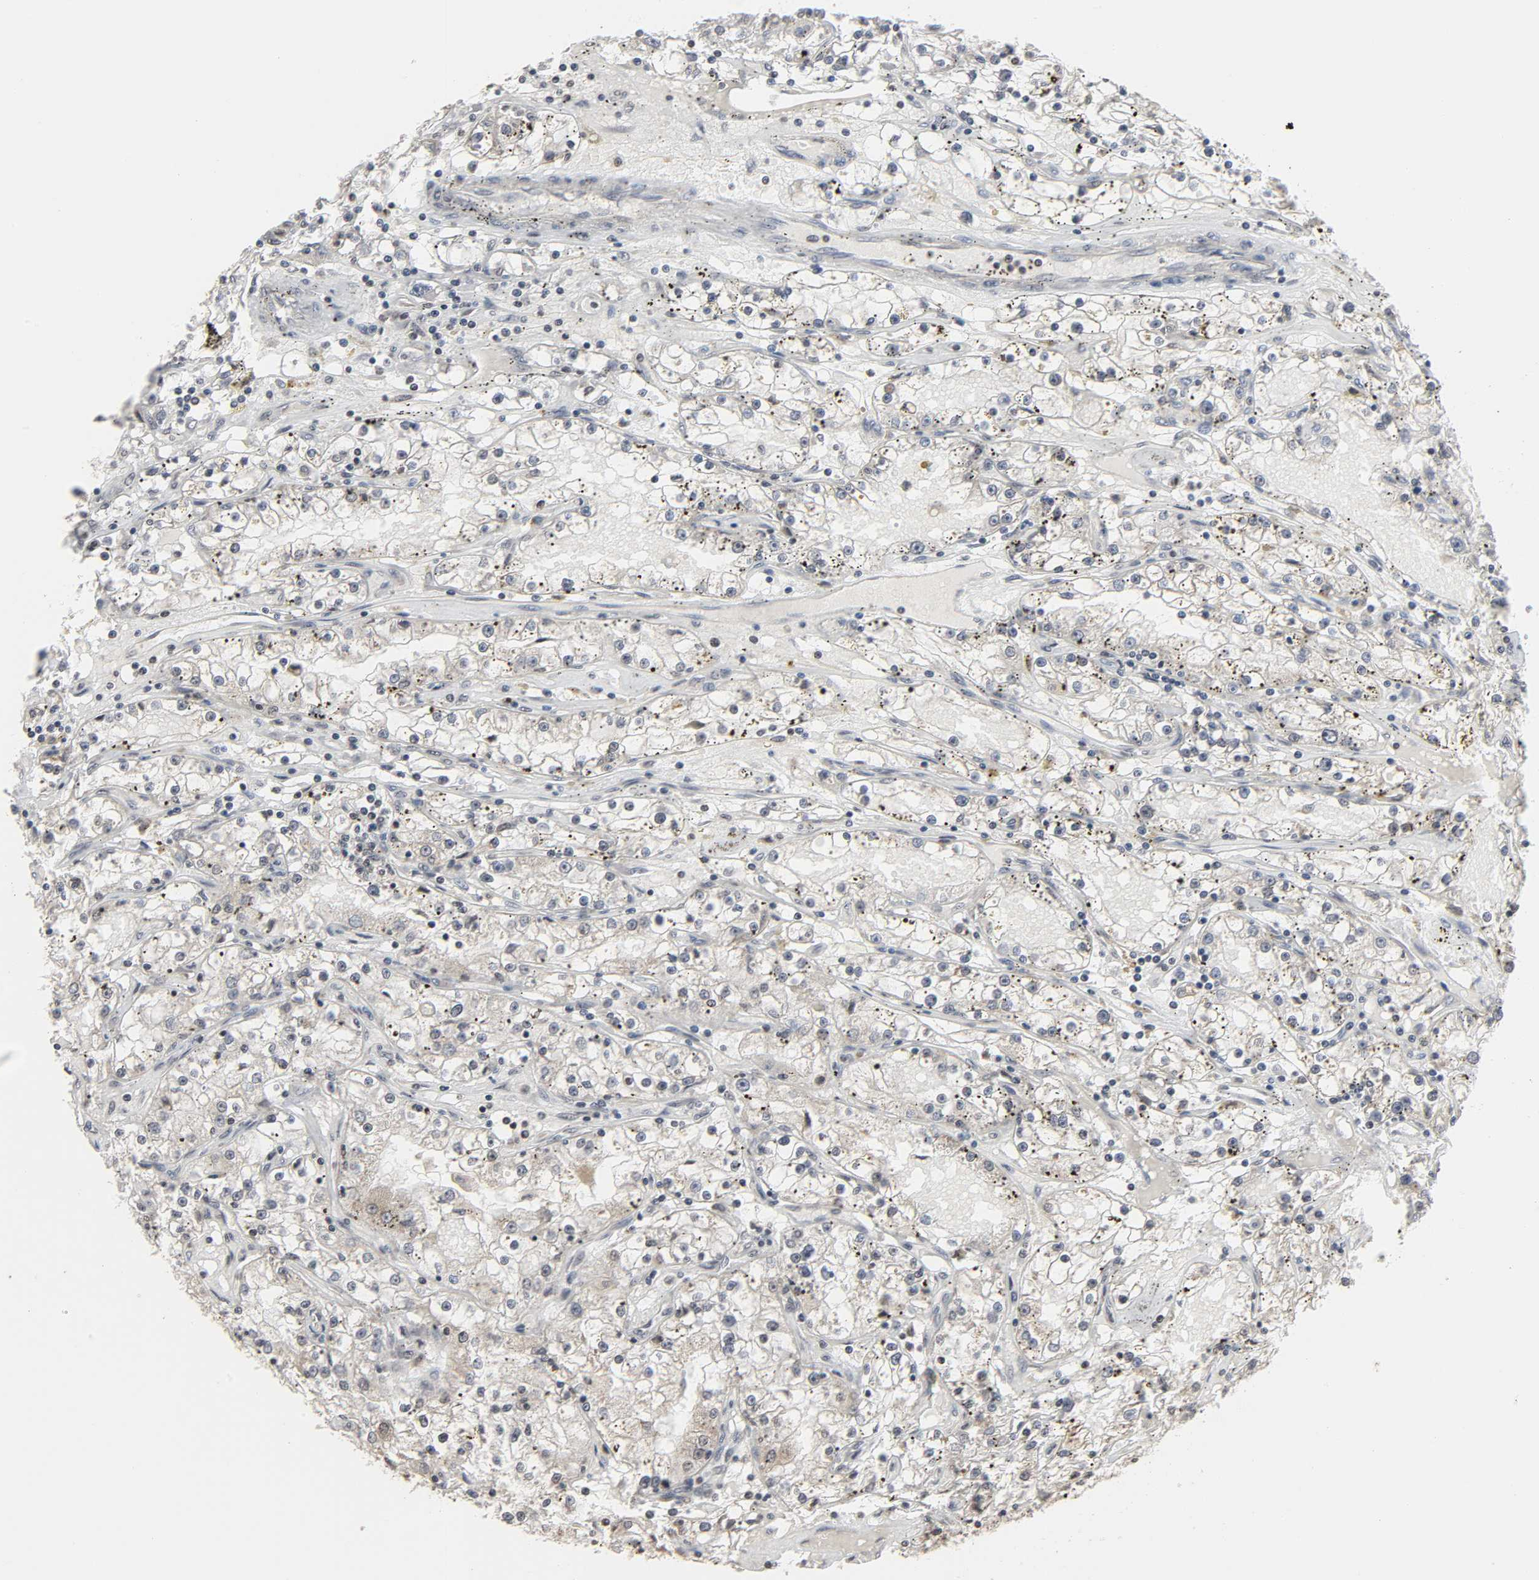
{"staining": {"intensity": "negative", "quantity": "none", "location": "none"}, "tissue": "renal cancer", "cell_type": "Tumor cells", "image_type": "cancer", "snomed": [{"axis": "morphology", "description": "Adenocarcinoma, NOS"}, {"axis": "topography", "description": "Kidney"}], "caption": "A high-resolution photomicrograph shows immunohistochemistry (IHC) staining of renal adenocarcinoma, which demonstrates no significant positivity in tumor cells. The staining was performed using DAB to visualize the protein expression in brown, while the nuclei were stained in blue with hematoxylin (Magnification: 20x).", "gene": "XRCC1", "patient": {"sex": "male", "age": 56}}